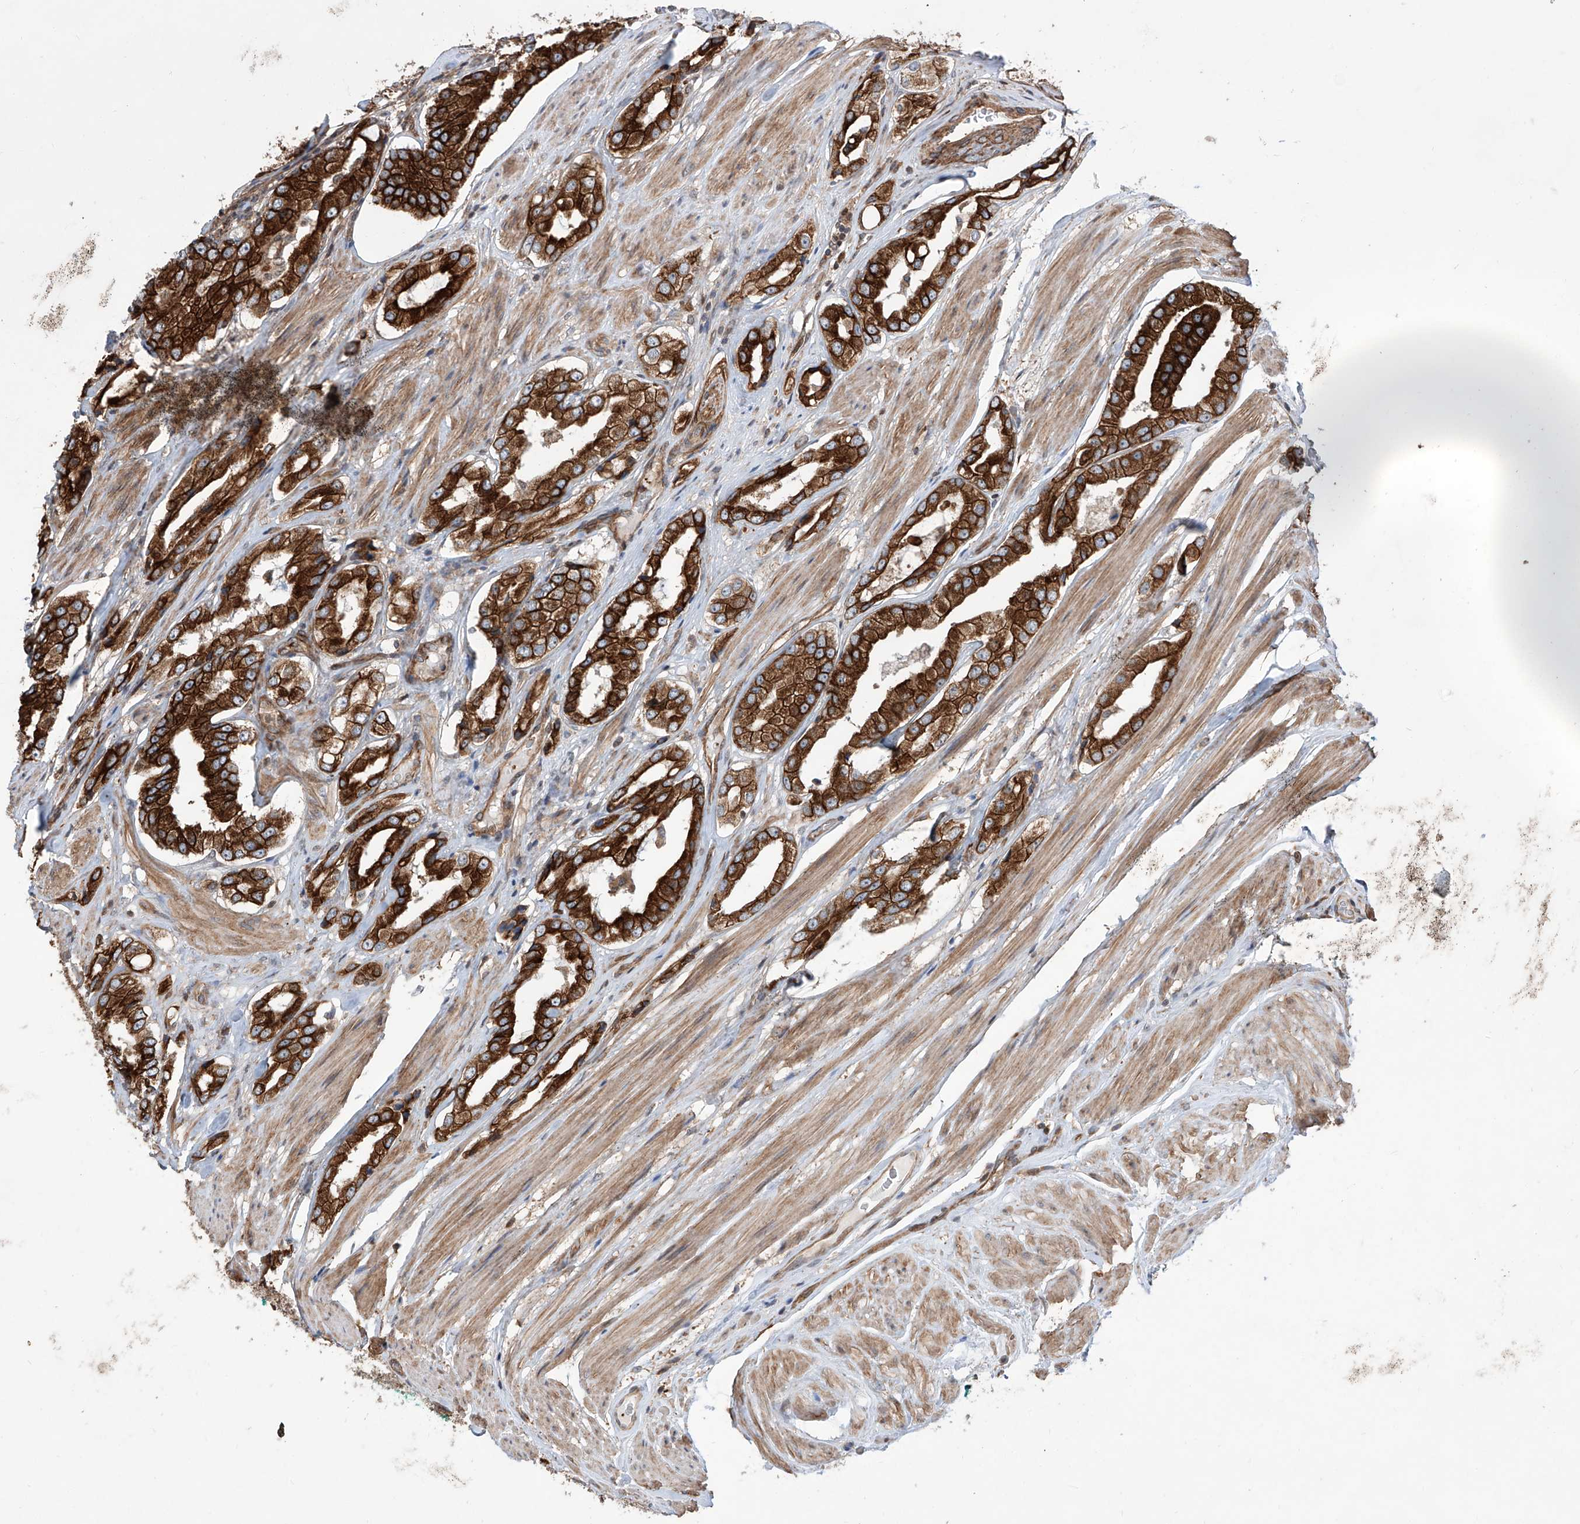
{"staining": {"intensity": "strong", "quantity": ">75%", "location": "cytoplasmic/membranous"}, "tissue": "prostate cancer", "cell_type": "Tumor cells", "image_type": "cancer", "snomed": [{"axis": "morphology", "description": "Adenocarcinoma, Low grade"}, {"axis": "topography", "description": "Prostate"}], "caption": "Prostate low-grade adenocarcinoma stained with a protein marker shows strong staining in tumor cells.", "gene": "APAF1", "patient": {"sex": "male", "age": 54}}